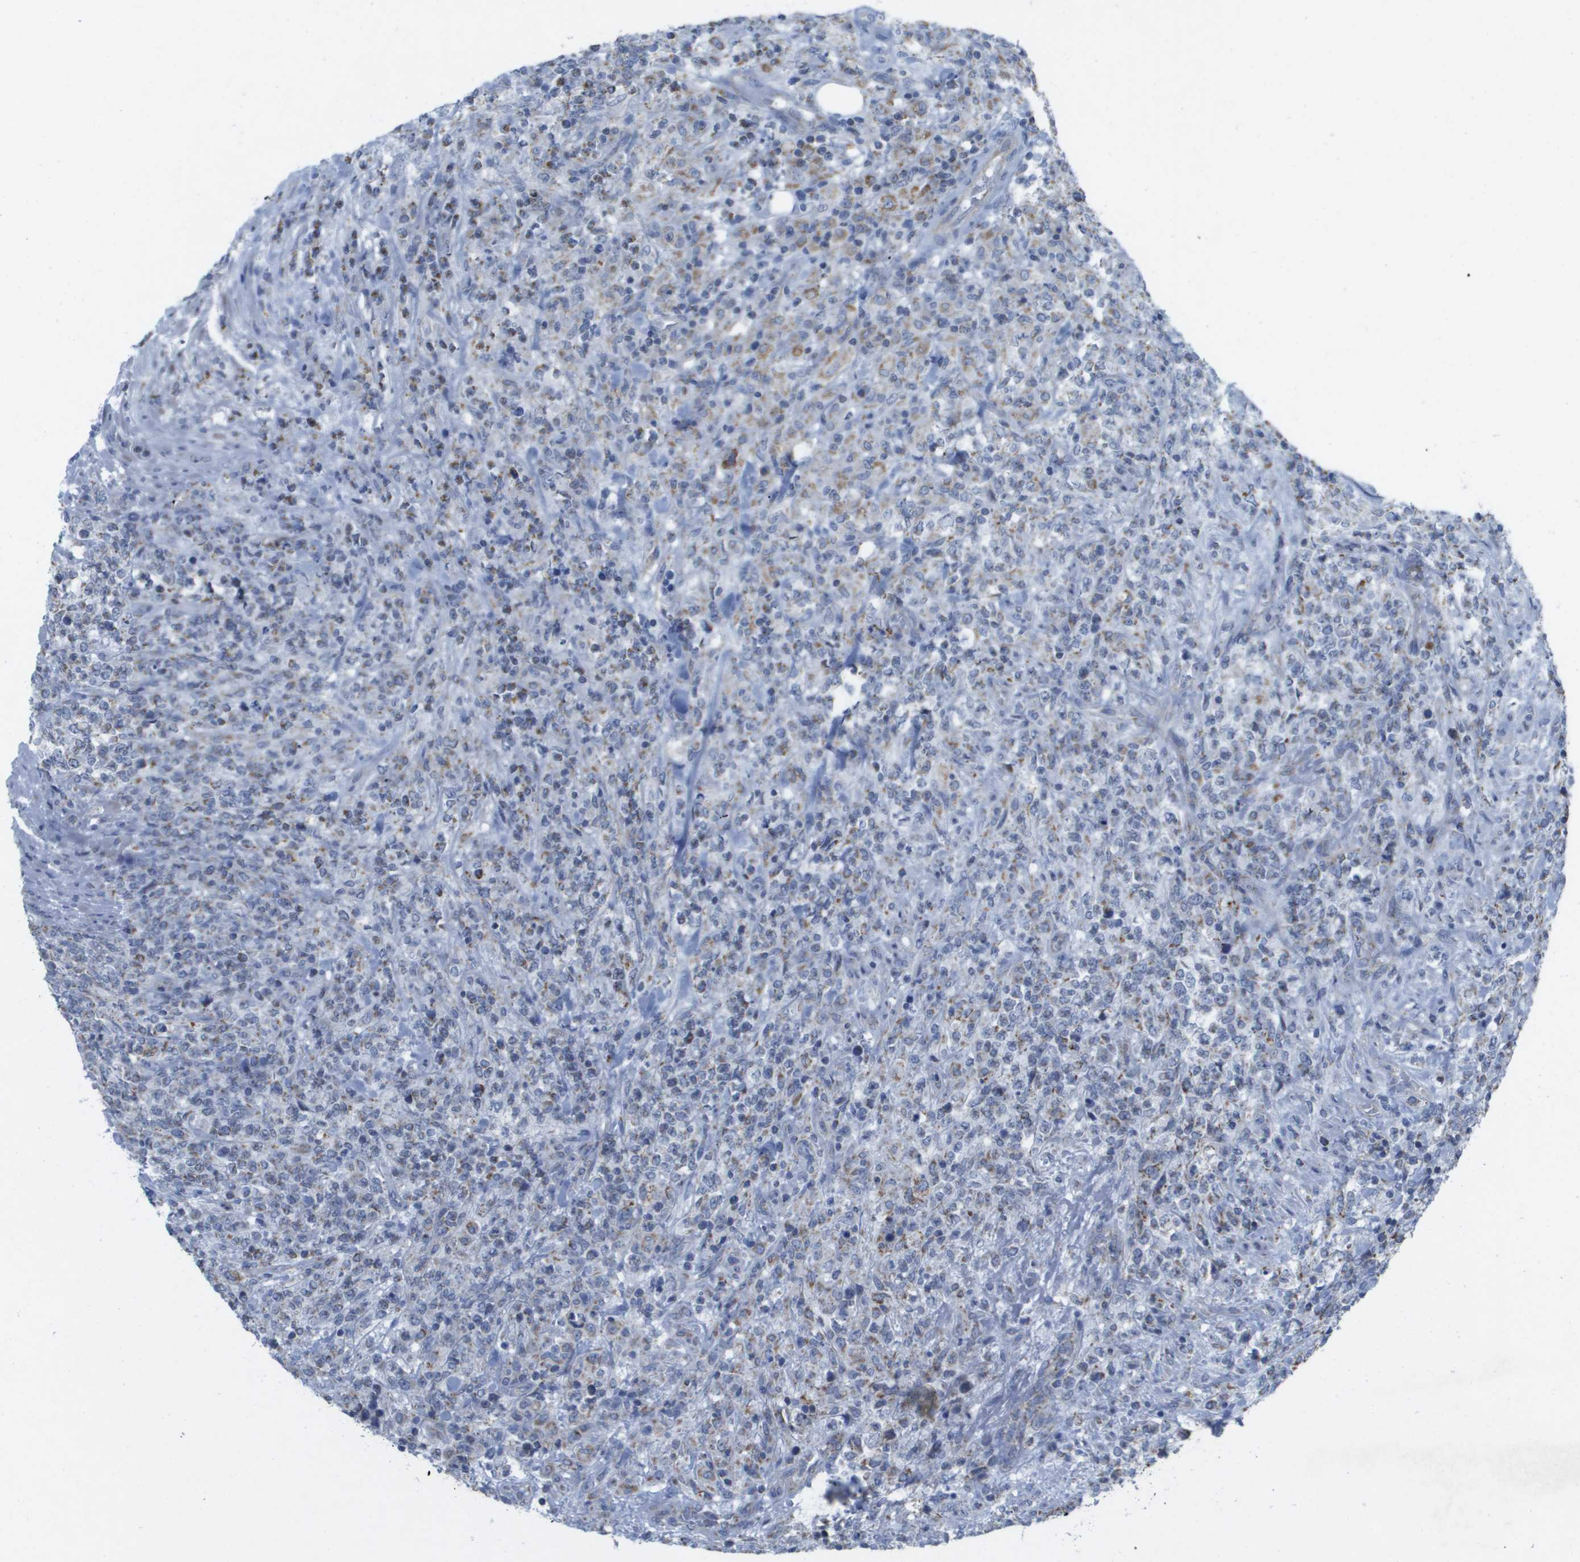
{"staining": {"intensity": "moderate", "quantity": "<25%", "location": "cytoplasmic/membranous"}, "tissue": "lymphoma", "cell_type": "Tumor cells", "image_type": "cancer", "snomed": [{"axis": "morphology", "description": "Malignant lymphoma, non-Hodgkin's type, High grade"}, {"axis": "topography", "description": "Soft tissue"}], "caption": "Lymphoma stained with immunohistochemistry (IHC) reveals moderate cytoplasmic/membranous staining in approximately <25% of tumor cells.", "gene": "TMEM223", "patient": {"sex": "male", "age": 18}}